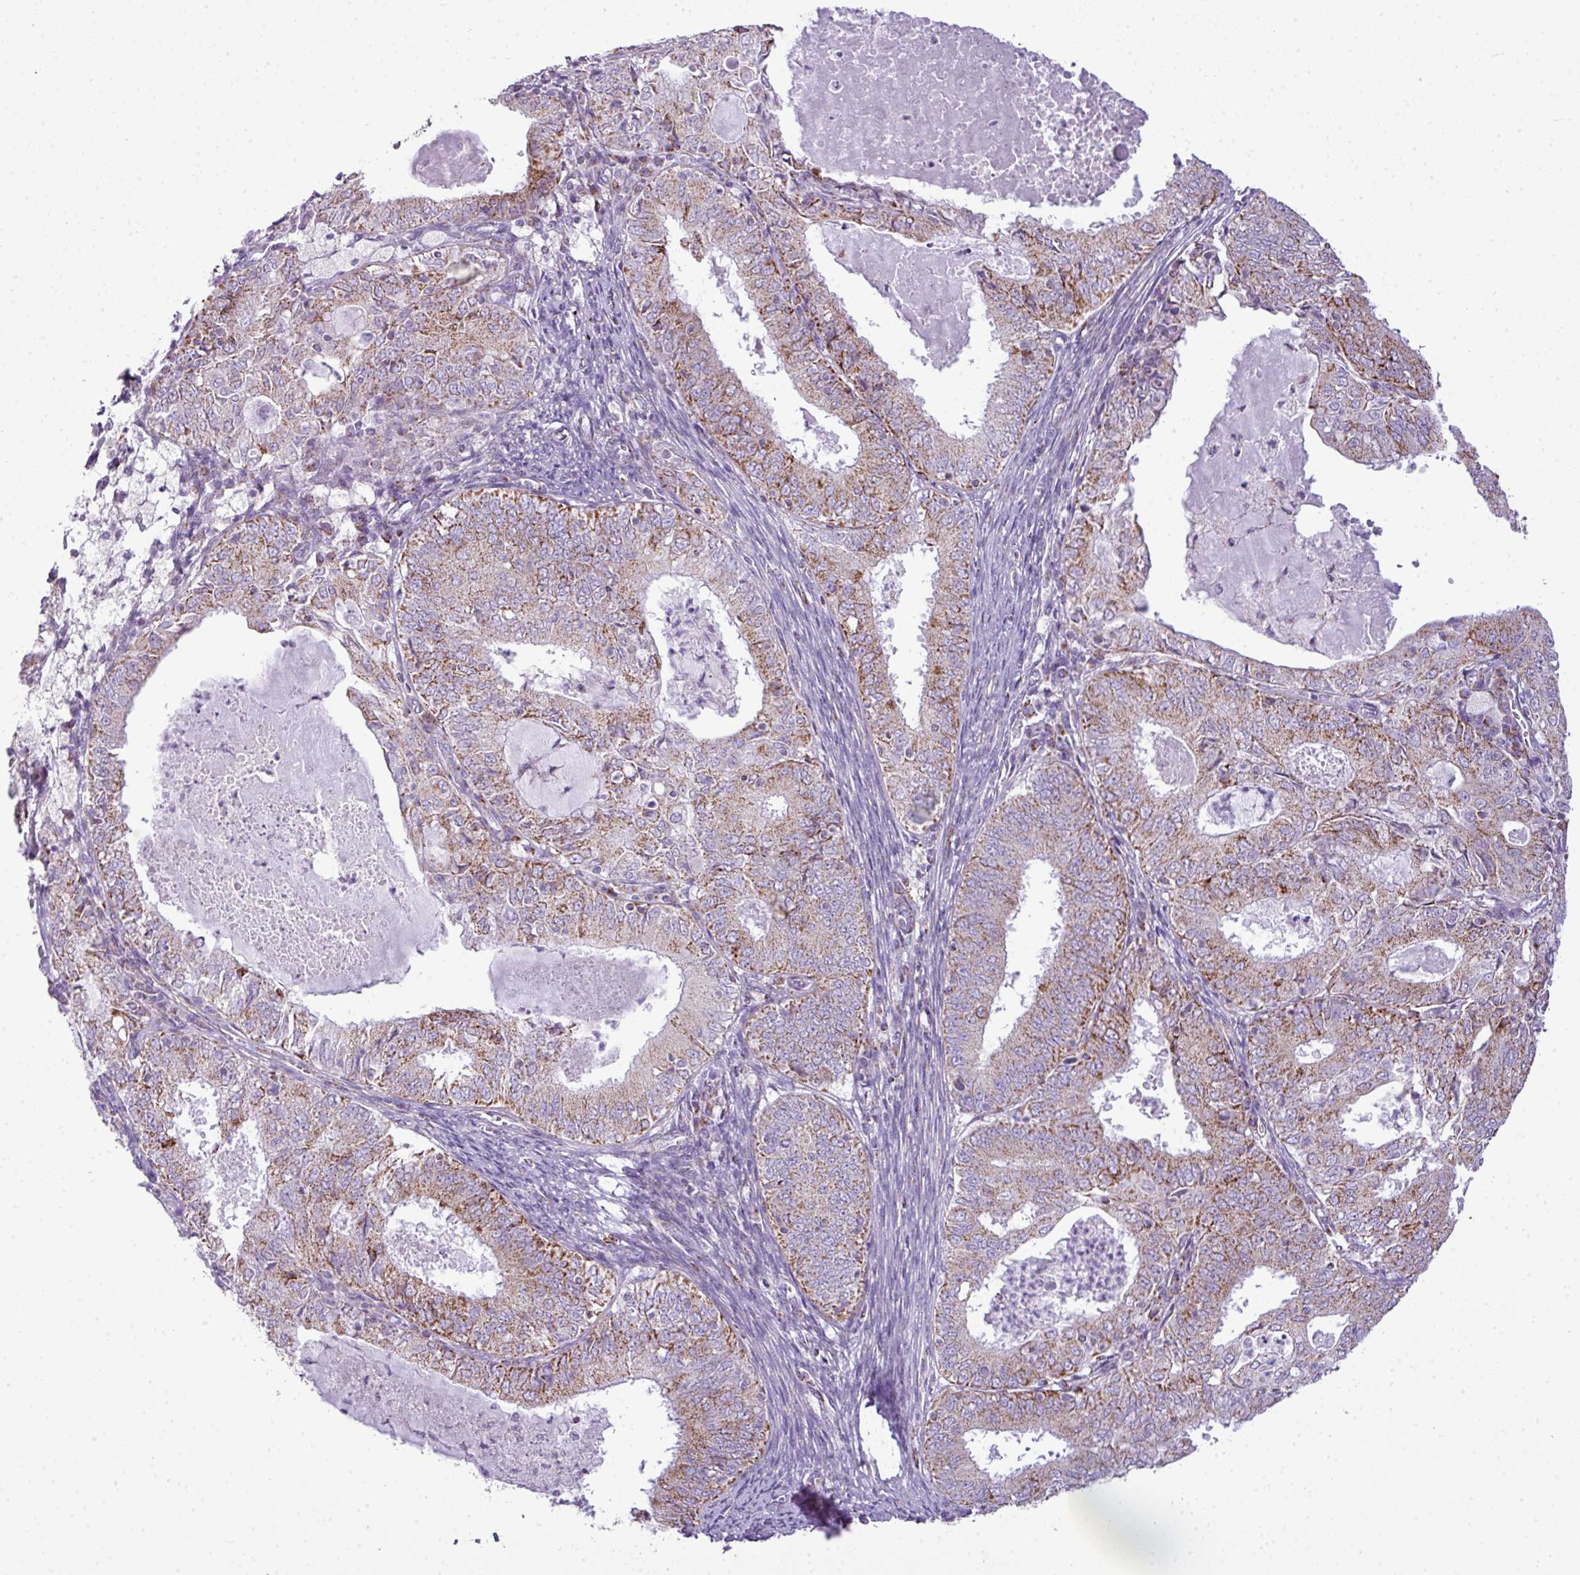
{"staining": {"intensity": "moderate", "quantity": ">75%", "location": "cytoplasmic/membranous"}, "tissue": "endometrial cancer", "cell_type": "Tumor cells", "image_type": "cancer", "snomed": [{"axis": "morphology", "description": "Adenocarcinoma, NOS"}, {"axis": "topography", "description": "Endometrium"}], "caption": "An image showing moderate cytoplasmic/membranous expression in about >75% of tumor cells in endometrial adenocarcinoma, as visualized by brown immunohistochemical staining.", "gene": "ZNF81", "patient": {"sex": "female", "age": 57}}